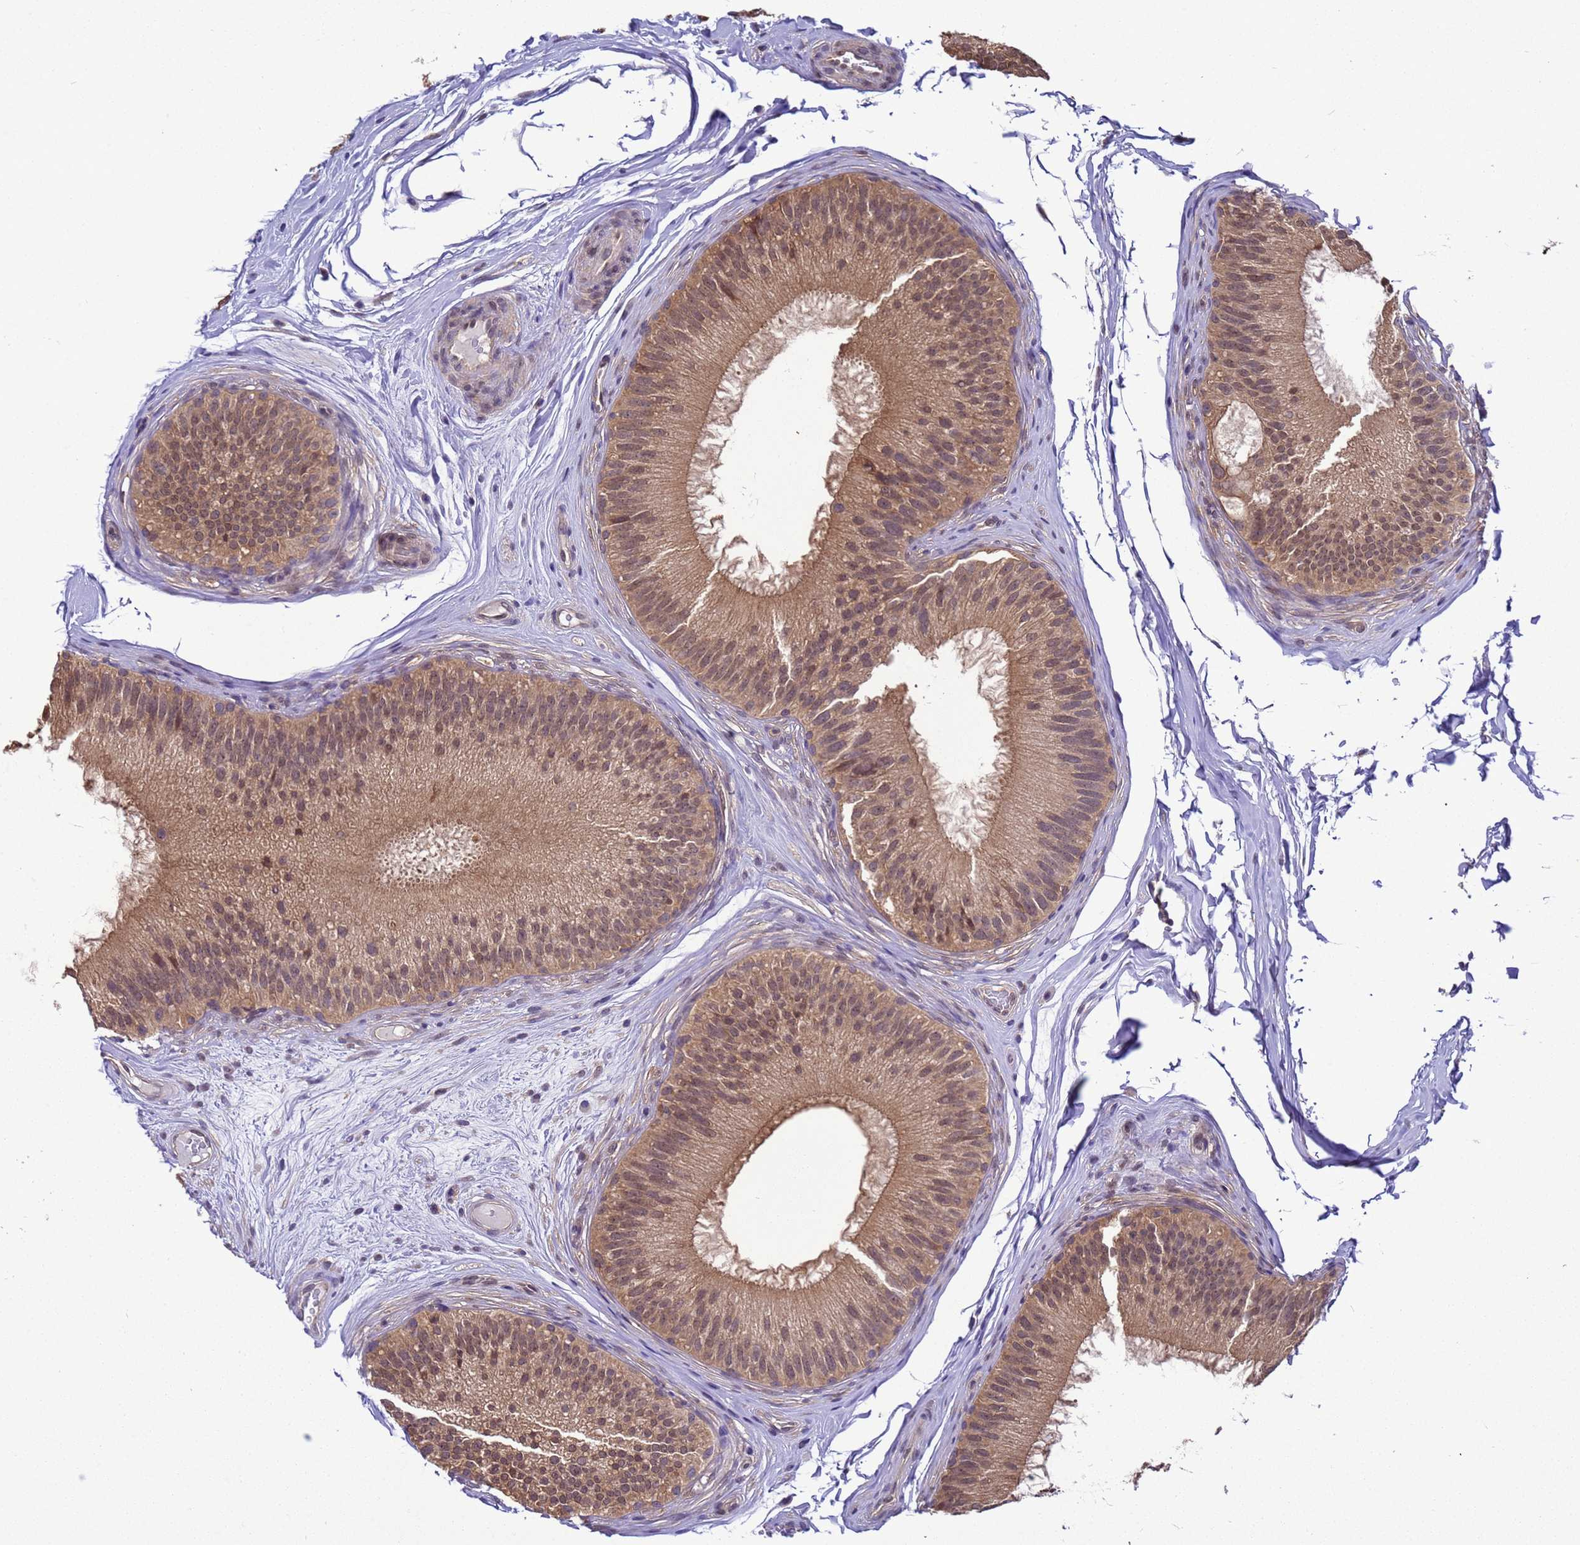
{"staining": {"intensity": "moderate", "quantity": ">75%", "location": "cytoplasmic/membranous,nuclear"}, "tissue": "epididymis", "cell_type": "Glandular cells", "image_type": "normal", "snomed": [{"axis": "morphology", "description": "Normal tissue, NOS"}, {"axis": "topography", "description": "Epididymis"}], "caption": "Protein expression analysis of unremarkable human epididymis reveals moderate cytoplasmic/membranous,nuclear expression in approximately >75% of glandular cells. (IHC, brightfield microscopy, high magnification).", "gene": "ZFP69B", "patient": {"sex": "male", "age": 45}}